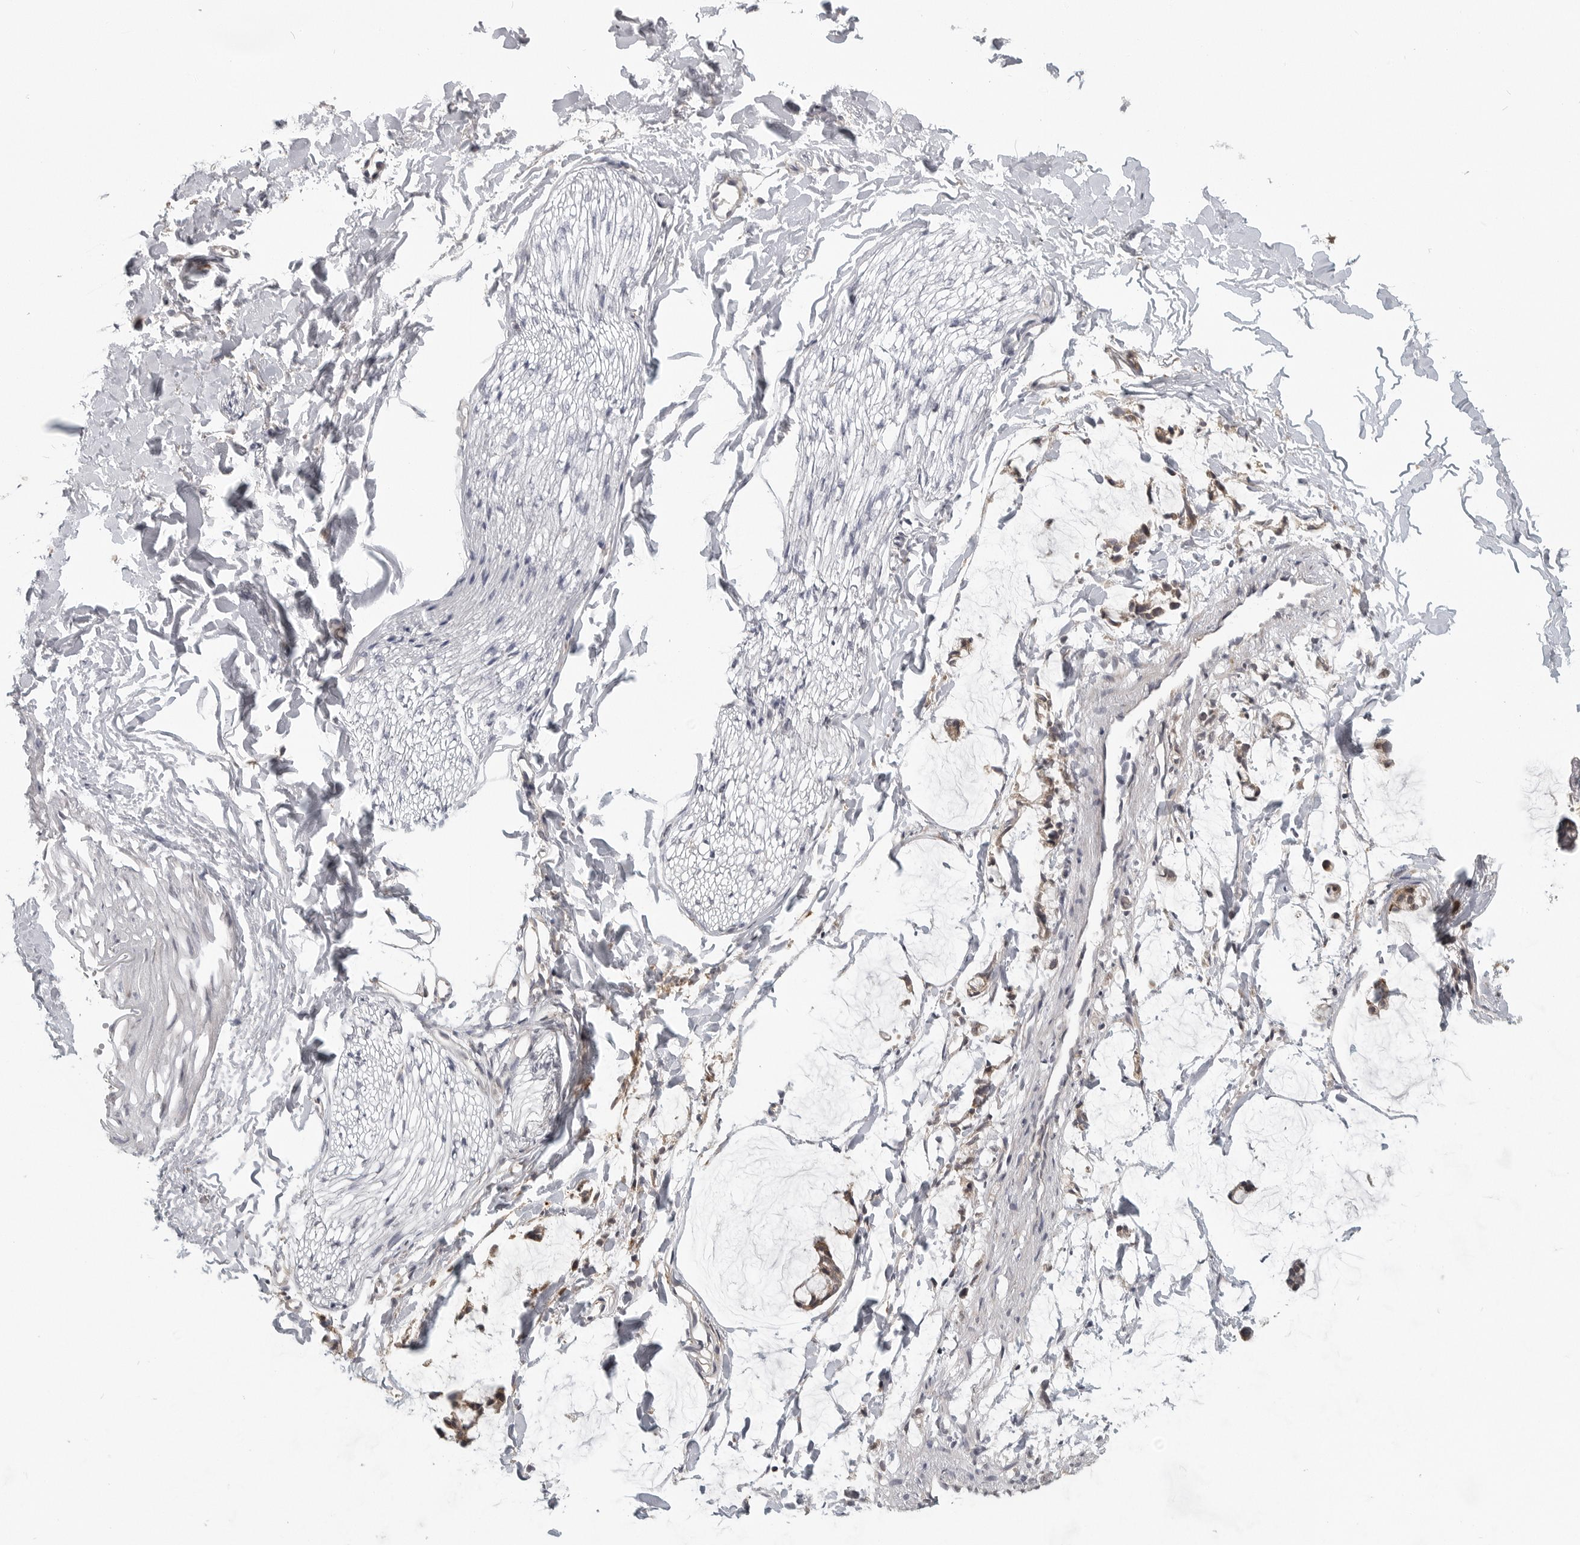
{"staining": {"intensity": "moderate", "quantity": ">75%", "location": "cytoplasmic/membranous,nuclear"}, "tissue": "adipose tissue", "cell_type": "Adipocytes", "image_type": "normal", "snomed": [{"axis": "morphology", "description": "Normal tissue, NOS"}, {"axis": "morphology", "description": "Adenocarcinoma, NOS"}, {"axis": "topography", "description": "Colon"}, {"axis": "topography", "description": "Peripheral nerve tissue"}], "caption": "A brown stain labels moderate cytoplasmic/membranous,nuclear expression of a protein in adipocytes of normal human adipose tissue.", "gene": "CEP295NL", "patient": {"sex": "male", "age": 14}}